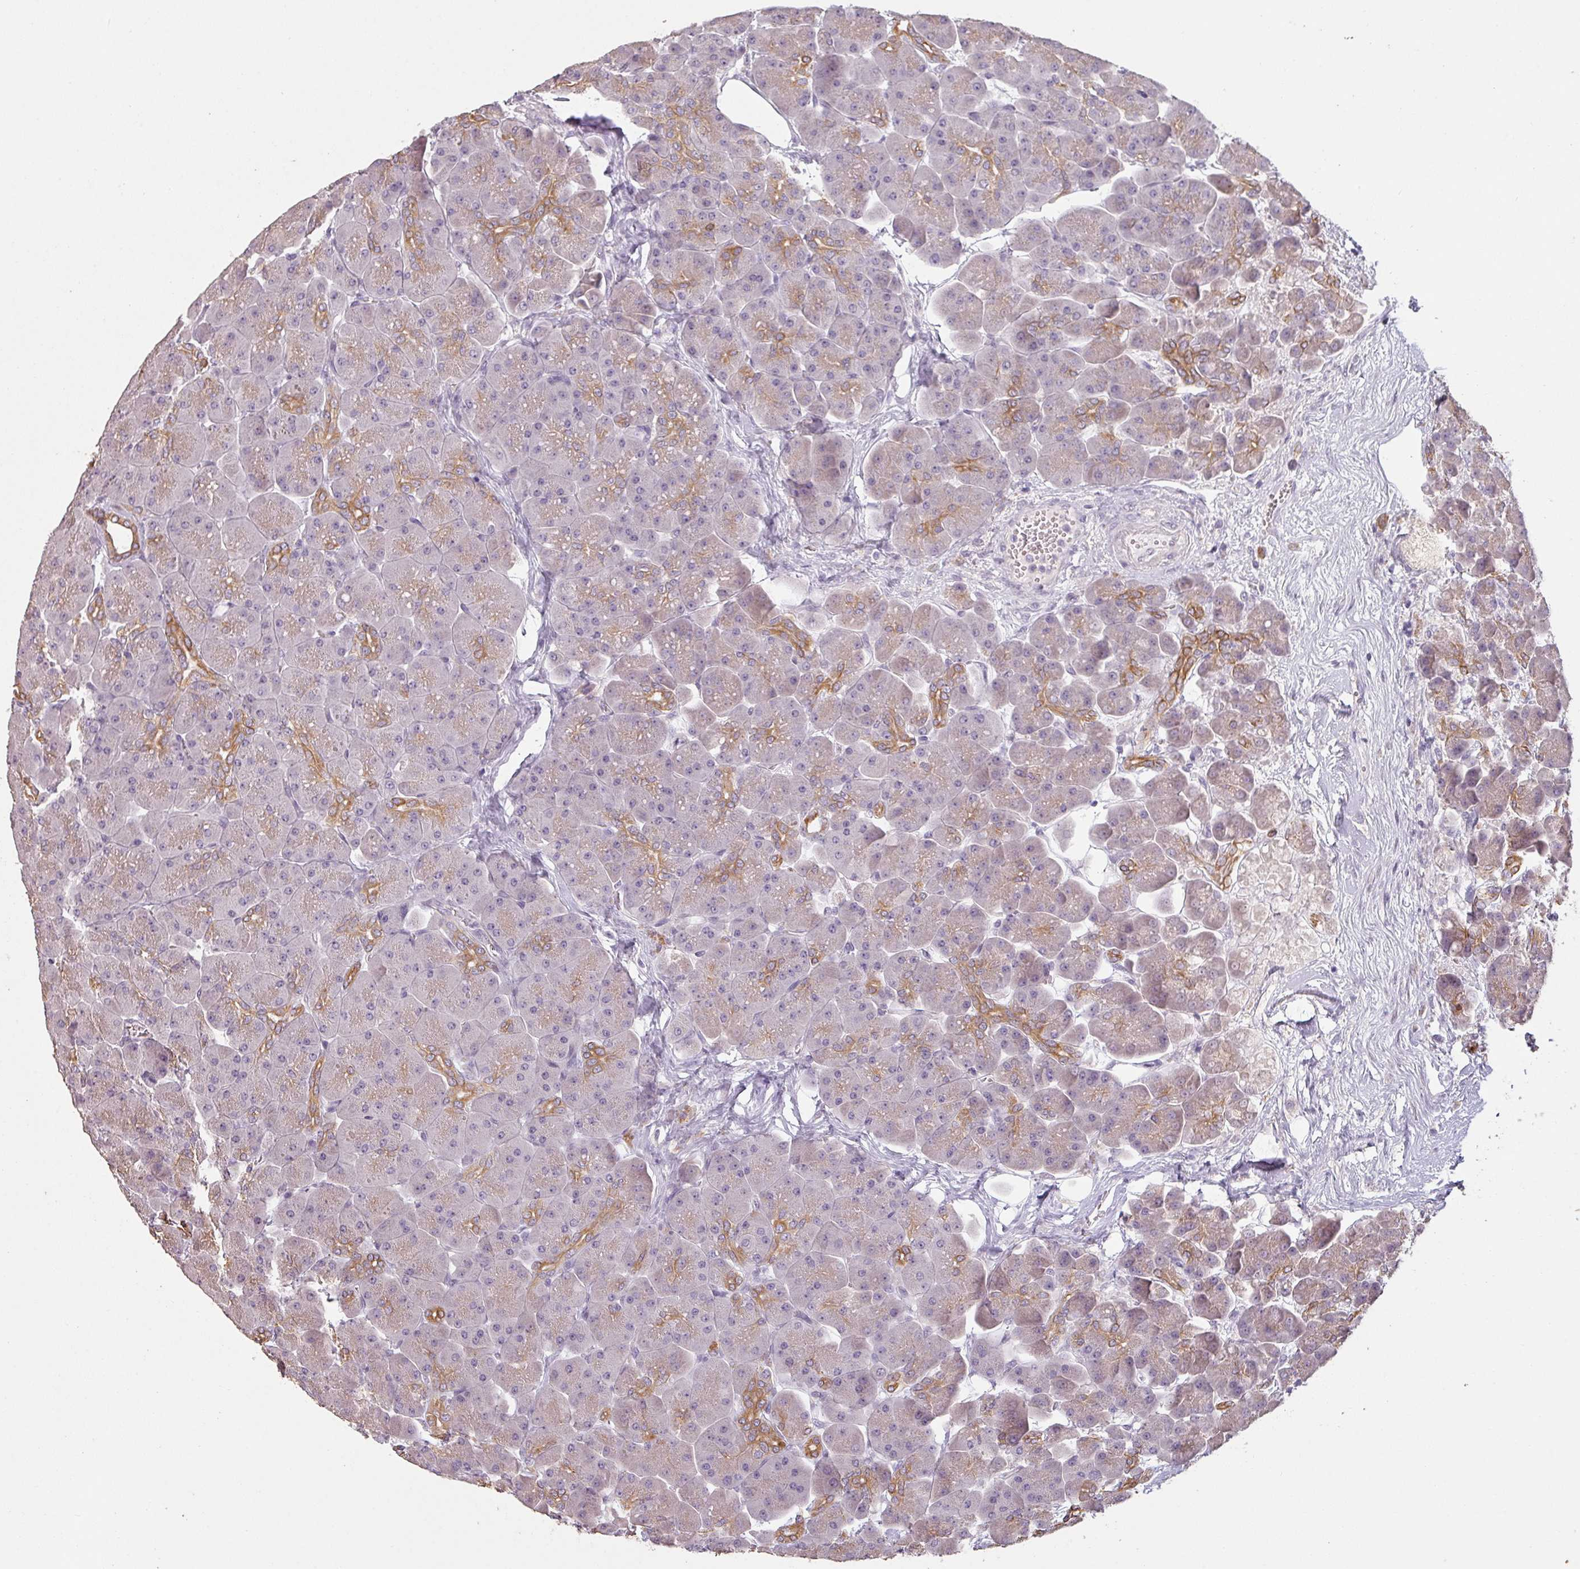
{"staining": {"intensity": "moderate", "quantity": "<25%", "location": "cytoplasmic/membranous"}, "tissue": "pancreas", "cell_type": "Exocrine glandular cells", "image_type": "normal", "snomed": [{"axis": "morphology", "description": "Normal tissue, NOS"}, {"axis": "topography", "description": "Pancreas"}], "caption": "An immunohistochemistry (IHC) histopathology image of unremarkable tissue is shown. Protein staining in brown highlights moderate cytoplasmic/membranous positivity in pancreas within exocrine glandular cells.", "gene": "LYPLA1", "patient": {"sex": "male", "age": 66}}